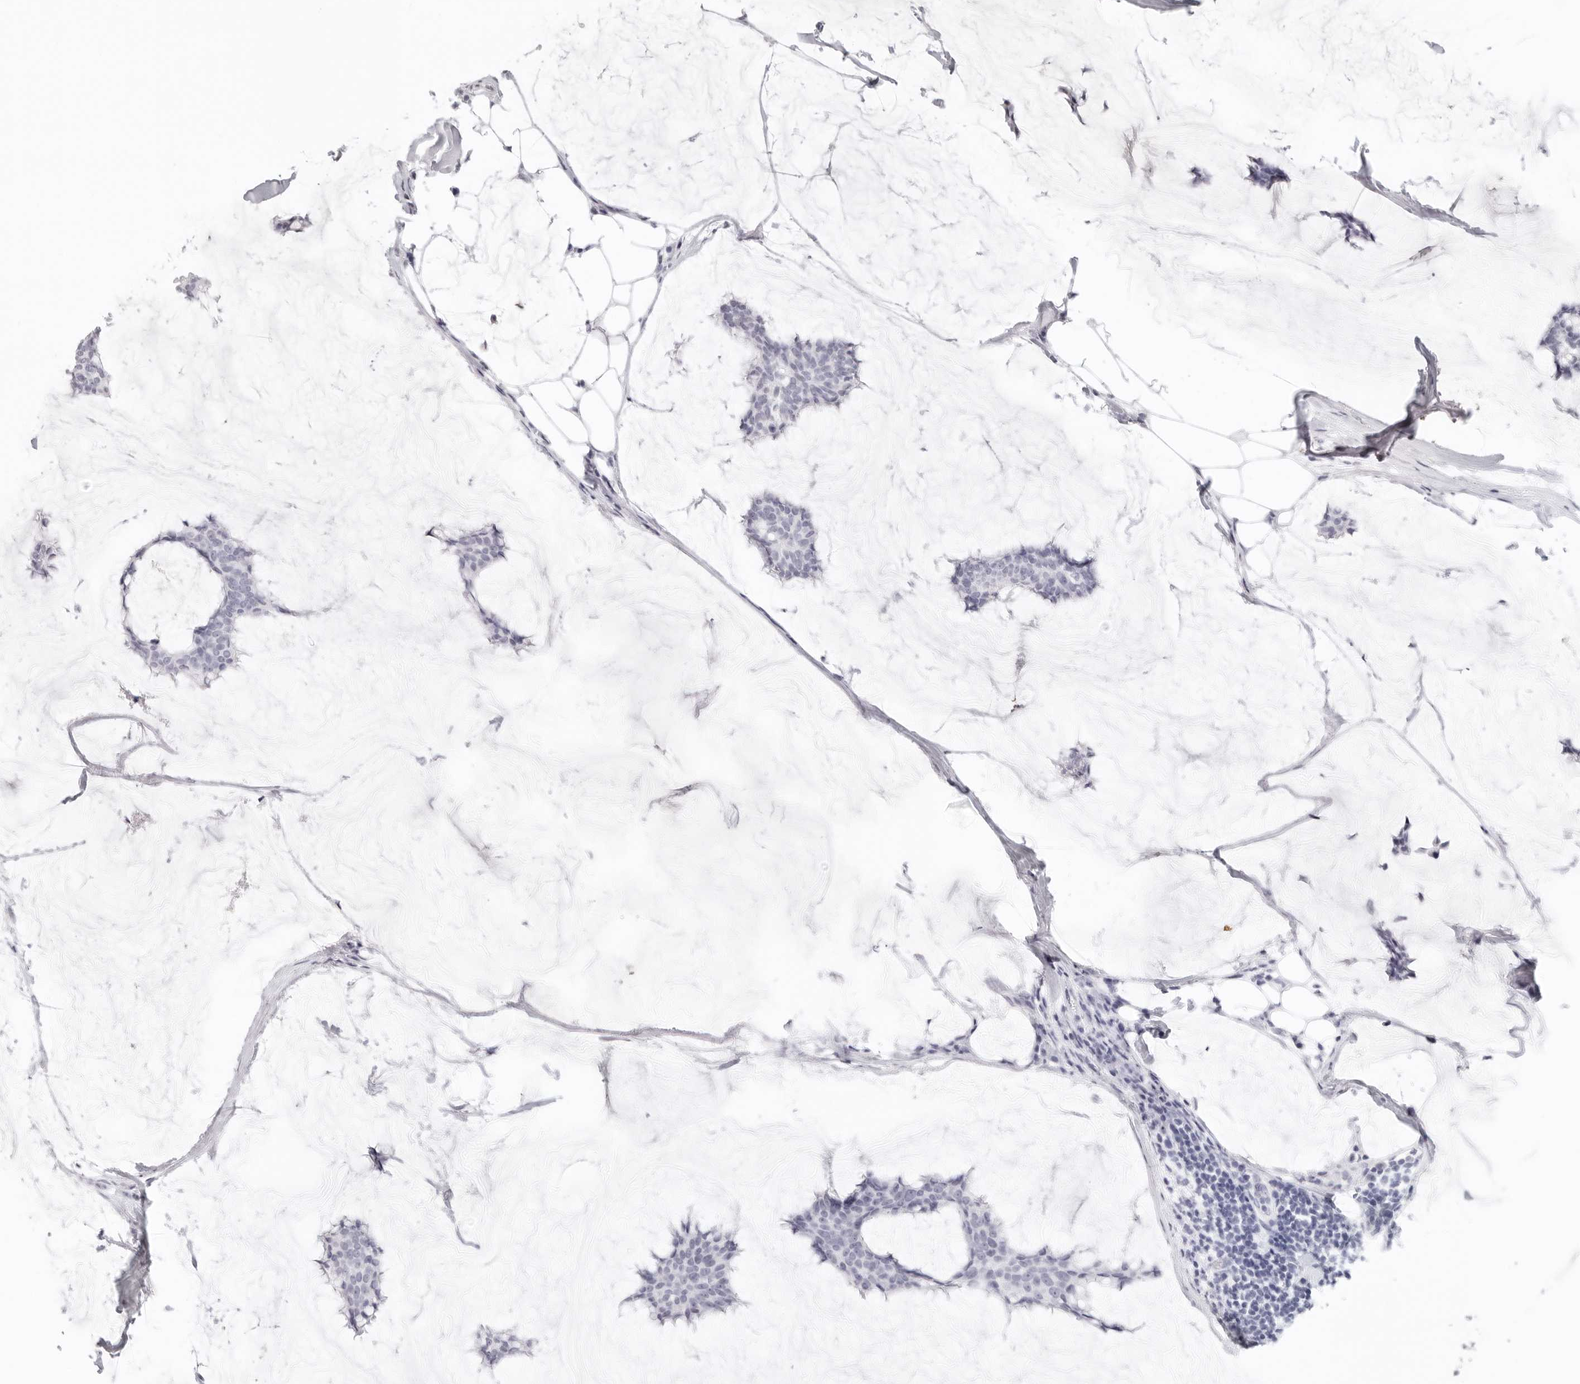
{"staining": {"intensity": "negative", "quantity": "none", "location": "none"}, "tissue": "breast cancer", "cell_type": "Tumor cells", "image_type": "cancer", "snomed": [{"axis": "morphology", "description": "Duct carcinoma"}, {"axis": "topography", "description": "Breast"}], "caption": "This micrograph is of breast cancer stained with IHC to label a protein in brown with the nuclei are counter-stained blue. There is no expression in tumor cells.", "gene": "GPBP1L1", "patient": {"sex": "female", "age": 93}}